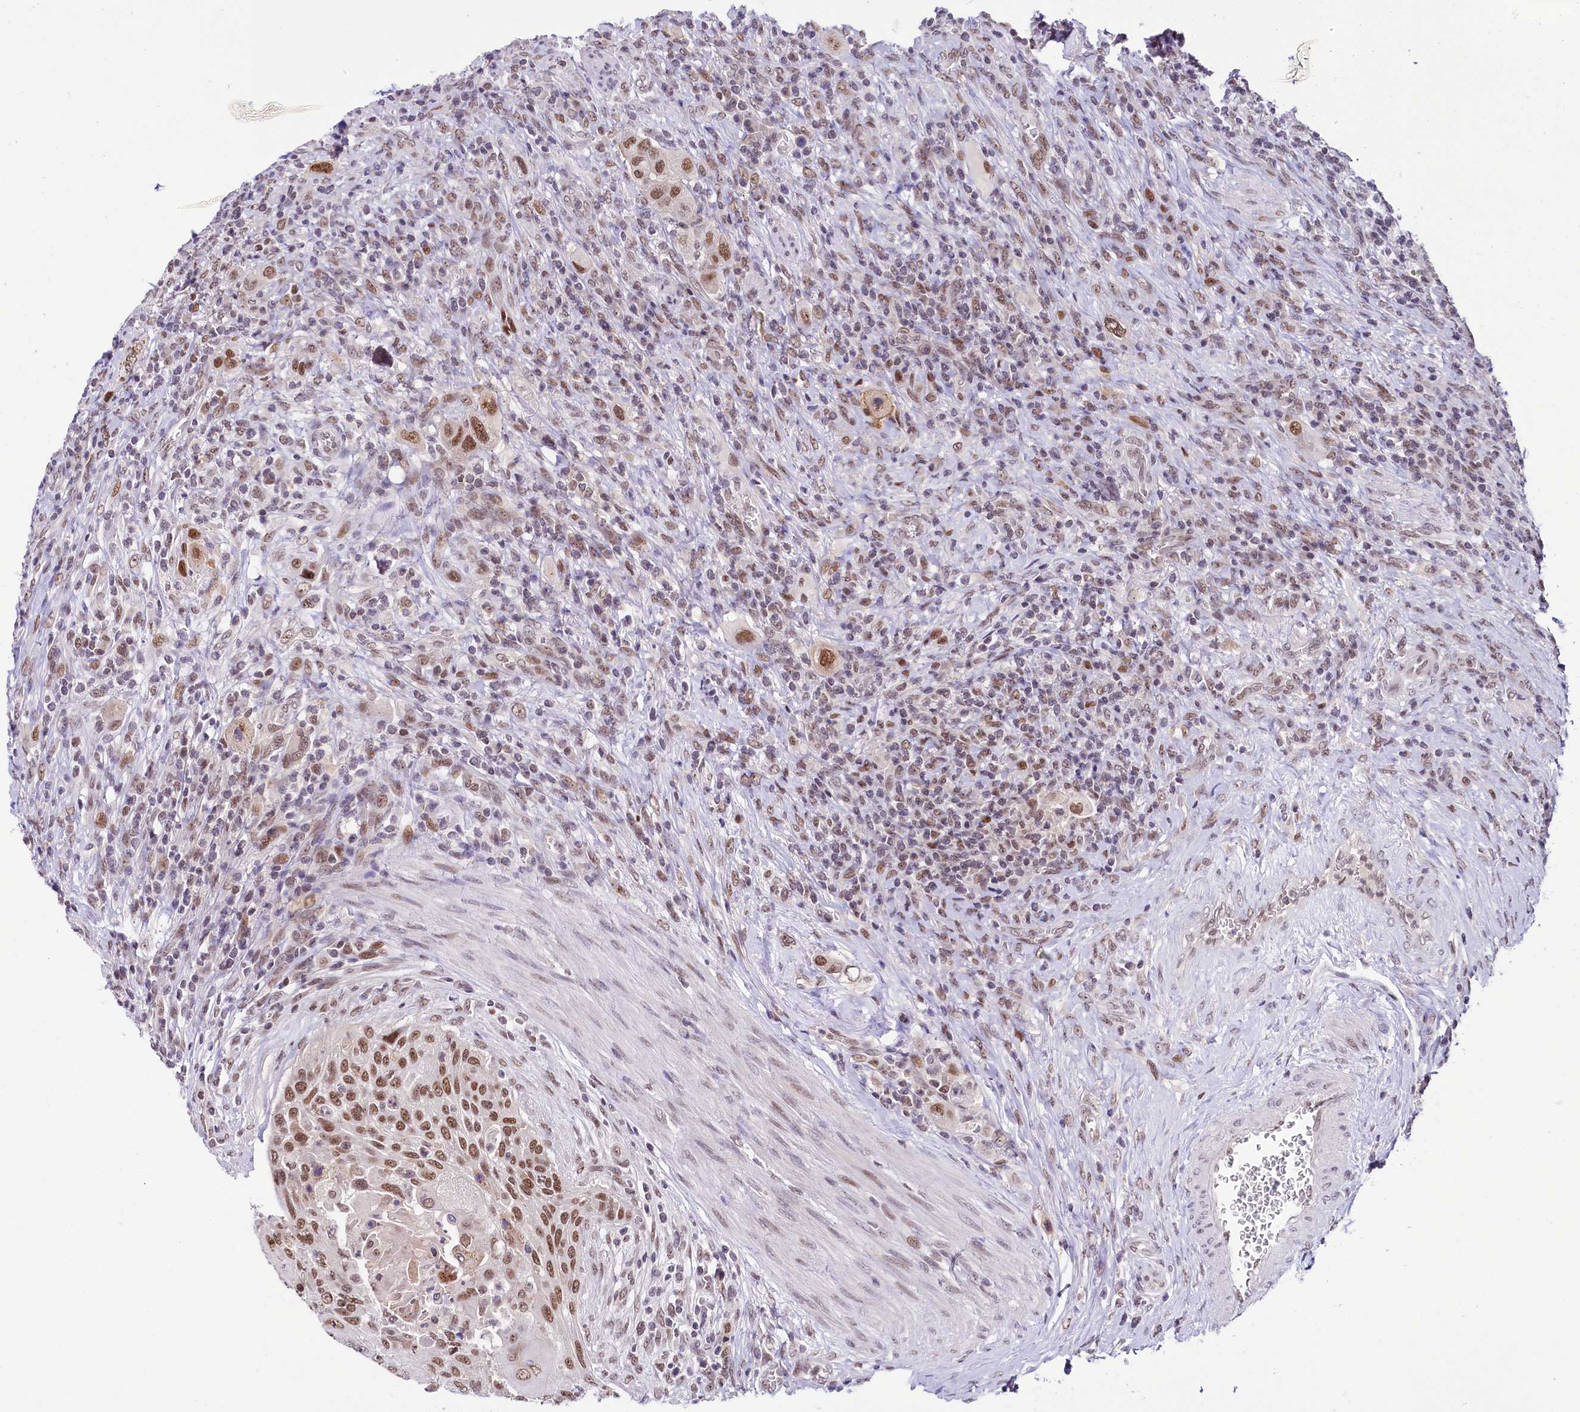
{"staining": {"intensity": "moderate", "quantity": ">75%", "location": "nuclear"}, "tissue": "urothelial cancer", "cell_type": "Tumor cells", "image_type": "cancer", "snomed": [{"axis": "morphology", "description": "Urothelial carcinoma, High grade"}, {"axis": "topography", "description": "Urinary bladder"}], "caption": "There is medium levels of moderate nuclear staining in tumor cells of urothelial carcinoma (high-grade), as demonstrated by immunohistochemical staining (brown color).", "gene": "SCAF11", "patient": {"sex": "male", "age": 50}}